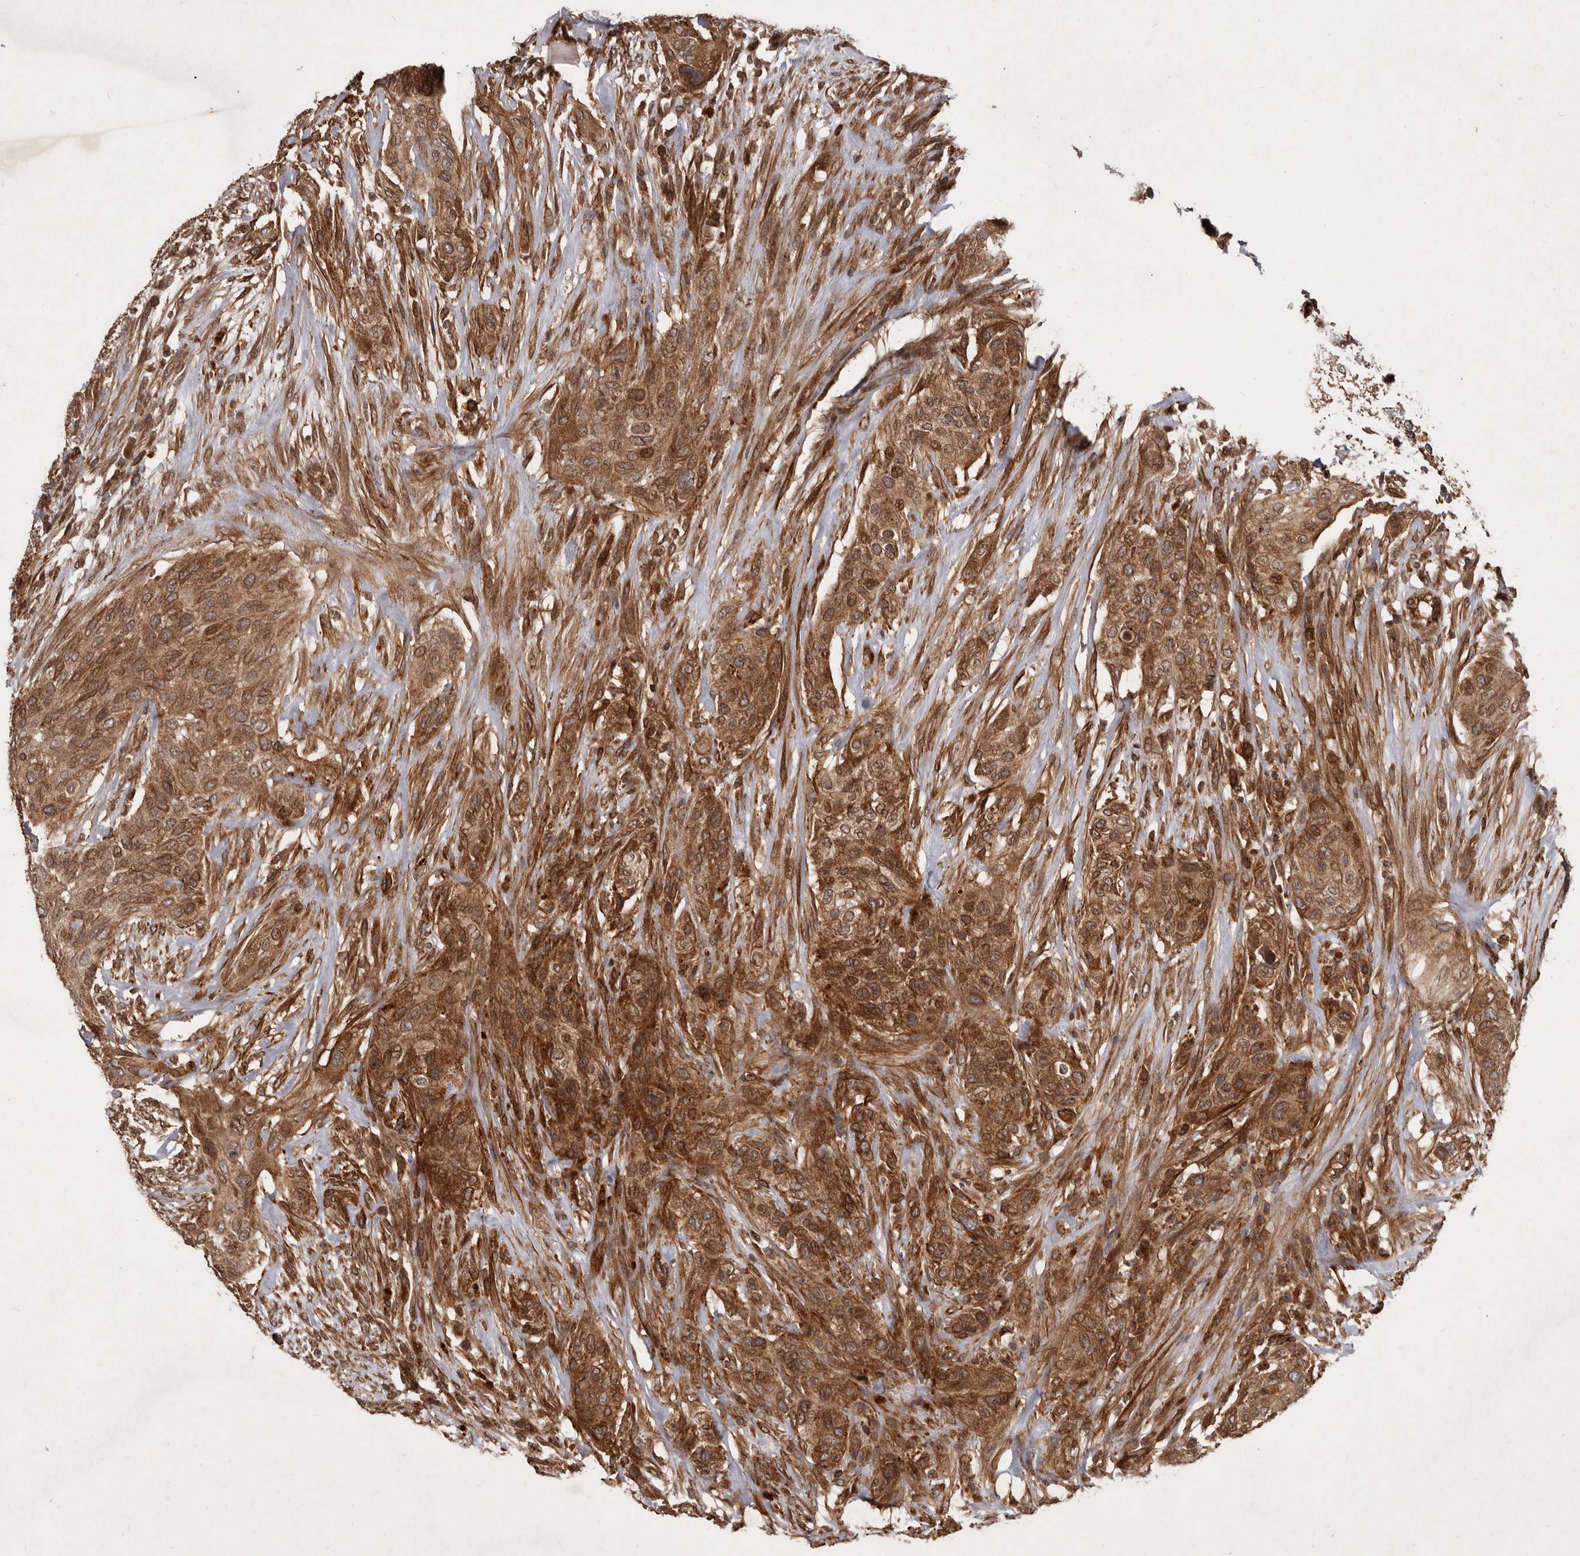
{"staining": {"intensity": "strong", "quantity": ">75%", "location": "cytoplasmic/membranous,nuclear"}, "tissue": "urothelial cancer", "cell_type": "Tumor cells", "image_type": "cancer", "snomed": [{"axis": "morphology", "description": "Urothelial carcinoma, High grade"}, {"axis": "topography", "description": "Urinary bladder"}], "caption": "Urothelial cancer tissue demonstrates strong cytoplasmic/membranous and nuclear staining in approximately >75% of tumor cells, visualized by immunohistochemistry.", "gene": "STK36", "patient": {"sex": "male", "age": 35}}